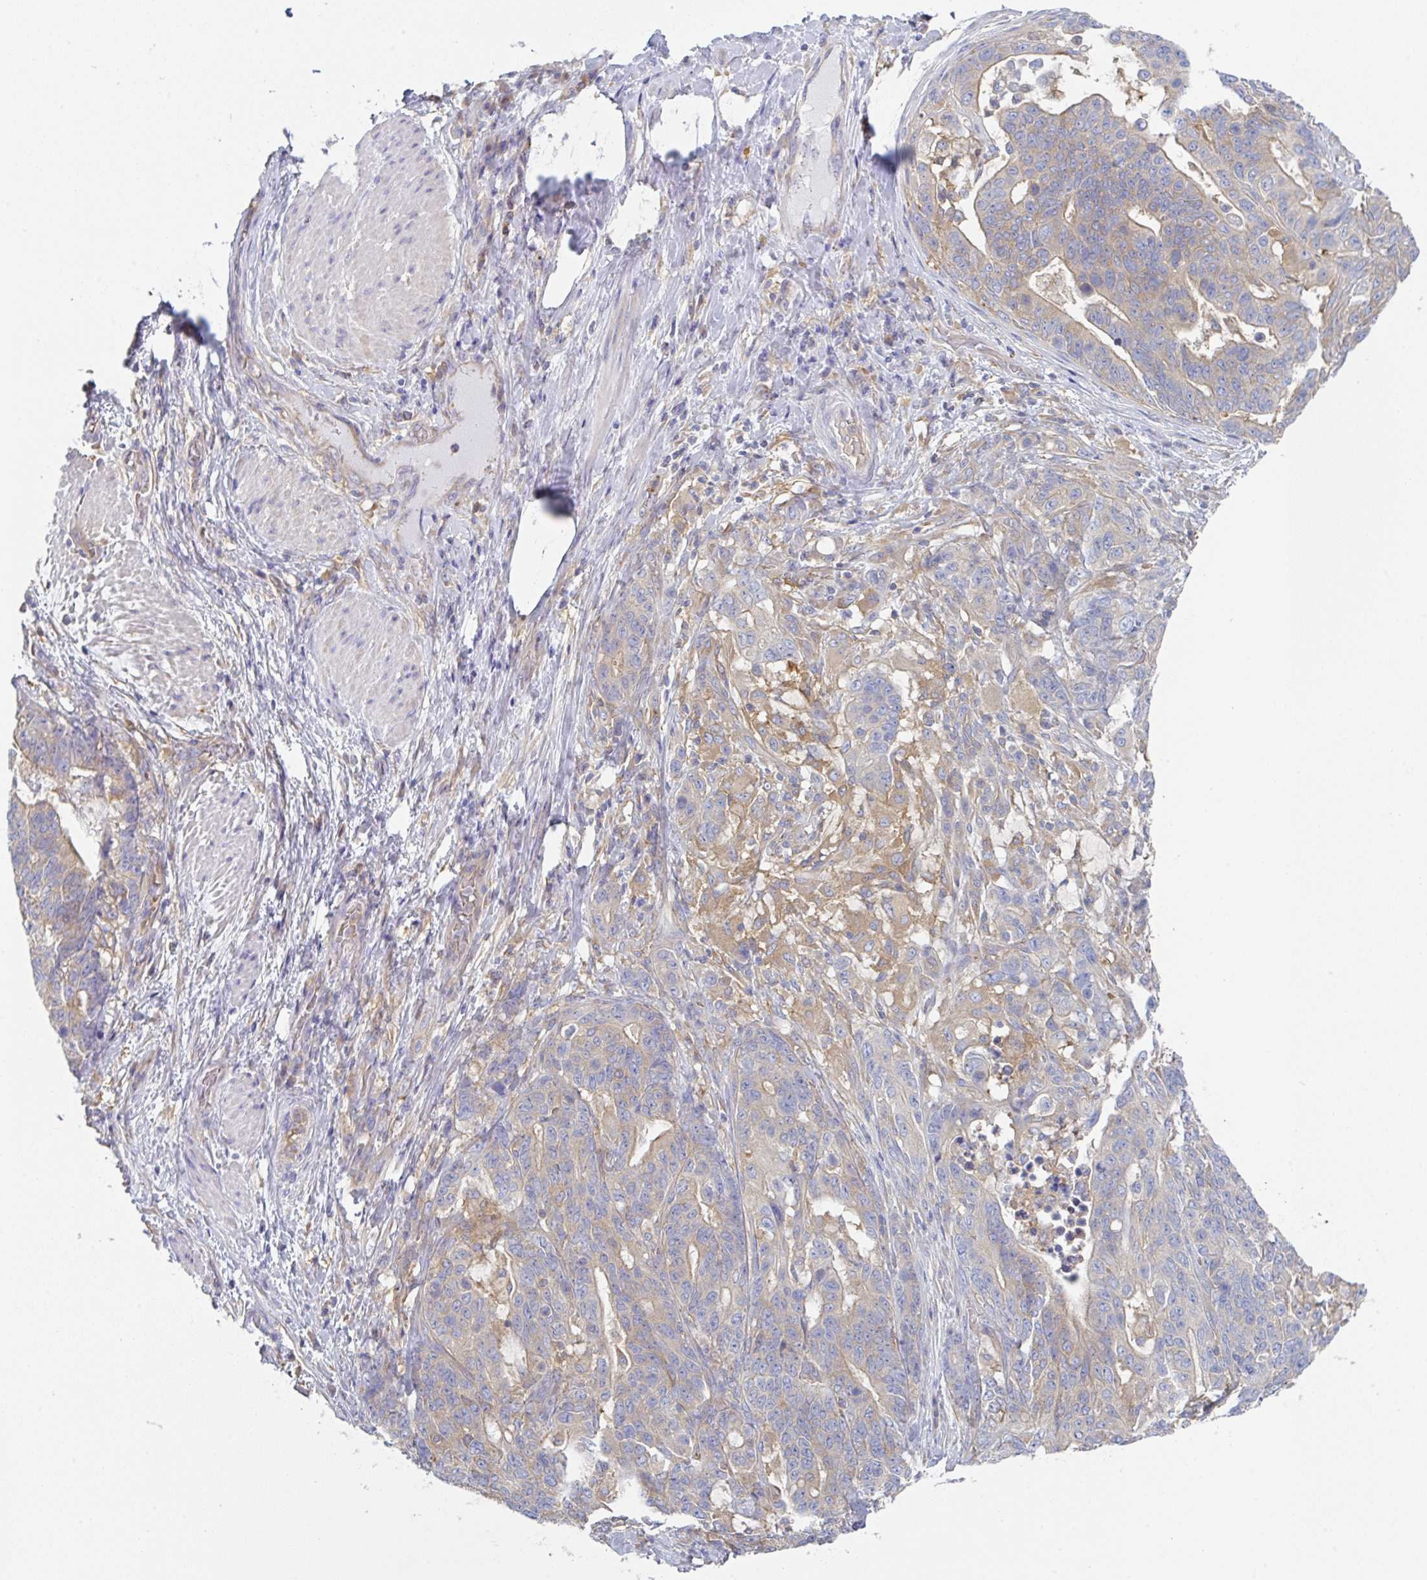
{"staining": {"intensity": "weak", "quantity": "<25%", "location": "cytoplasmic/membranous"}, "tissue": "stomach cancer", "cell_type": "Tumor cells", "image_type": "cancer", "snomed": [{"axis": "morphology", "description": "Normal tissue, NOS"}, {"axis": "morphology", "description": "Adenocarcinoma, NOS"}, {"axis": "topography", "description": "Stomach"}], "caption": "The image demonstrates no staining of tumor cells in stomach cancer (adenocarcinoma).", "gene": "AMPD2", "patient": {"sex": "female", "age": 64}}